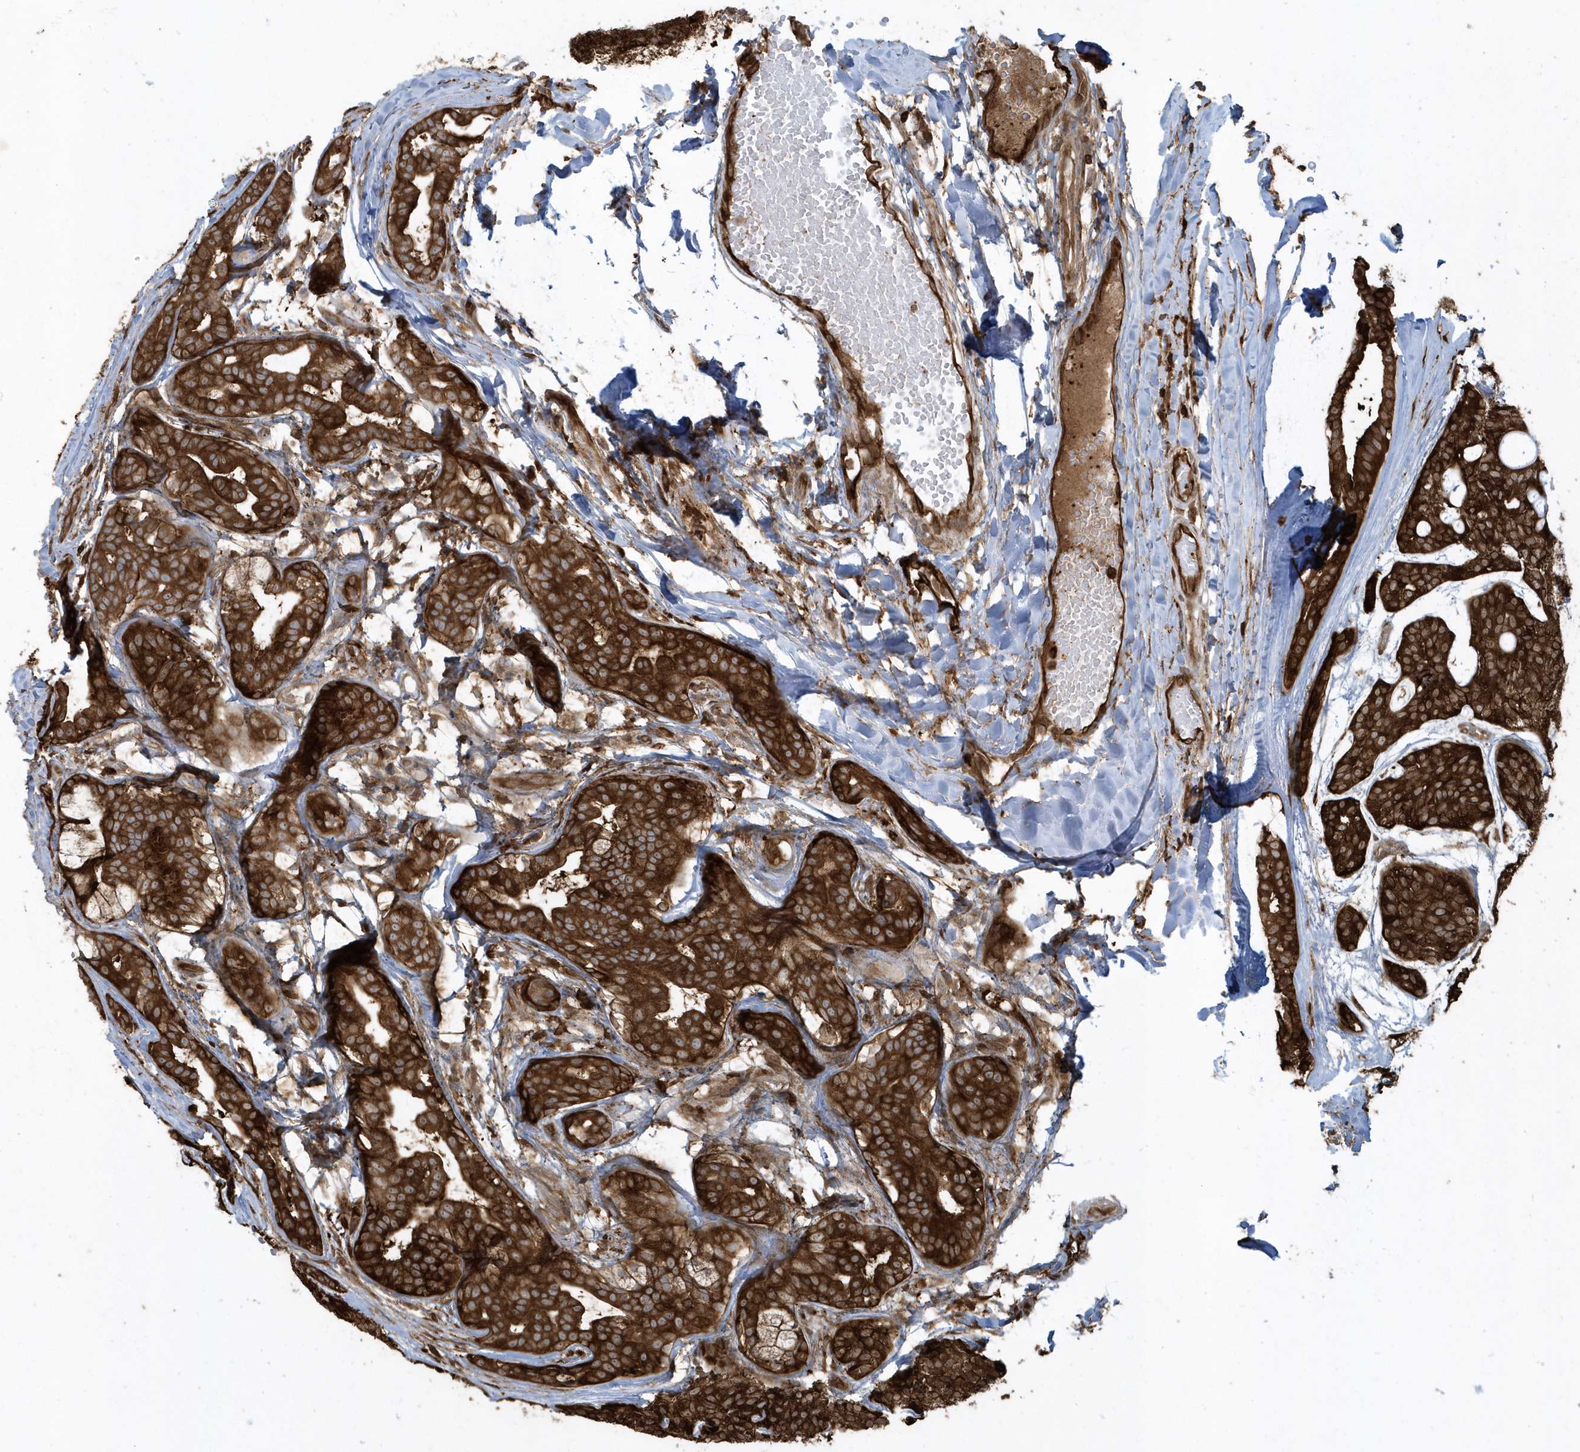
{"staining": {"intensity": "strong", "quantity": ">75%", "location": "cytoplasmic/membranous"}, "tissue": "head and neck cancer", "cell_type": "Tumor cells", "image_type": "cancer", "snomed": [{"axis": "morphology", "description": "Adenocarcinoma, NOS"}, {"axis": "topography", "description": "Head-Neck"}], "caption": "A high amount of strong cytoplasmic/membranous positivity is identified in about >75% of tumor cells in head and neck adenocarcinoma tissue.", "gene": "CLCN6", "patient": {"sex": "male", "age": 66}}